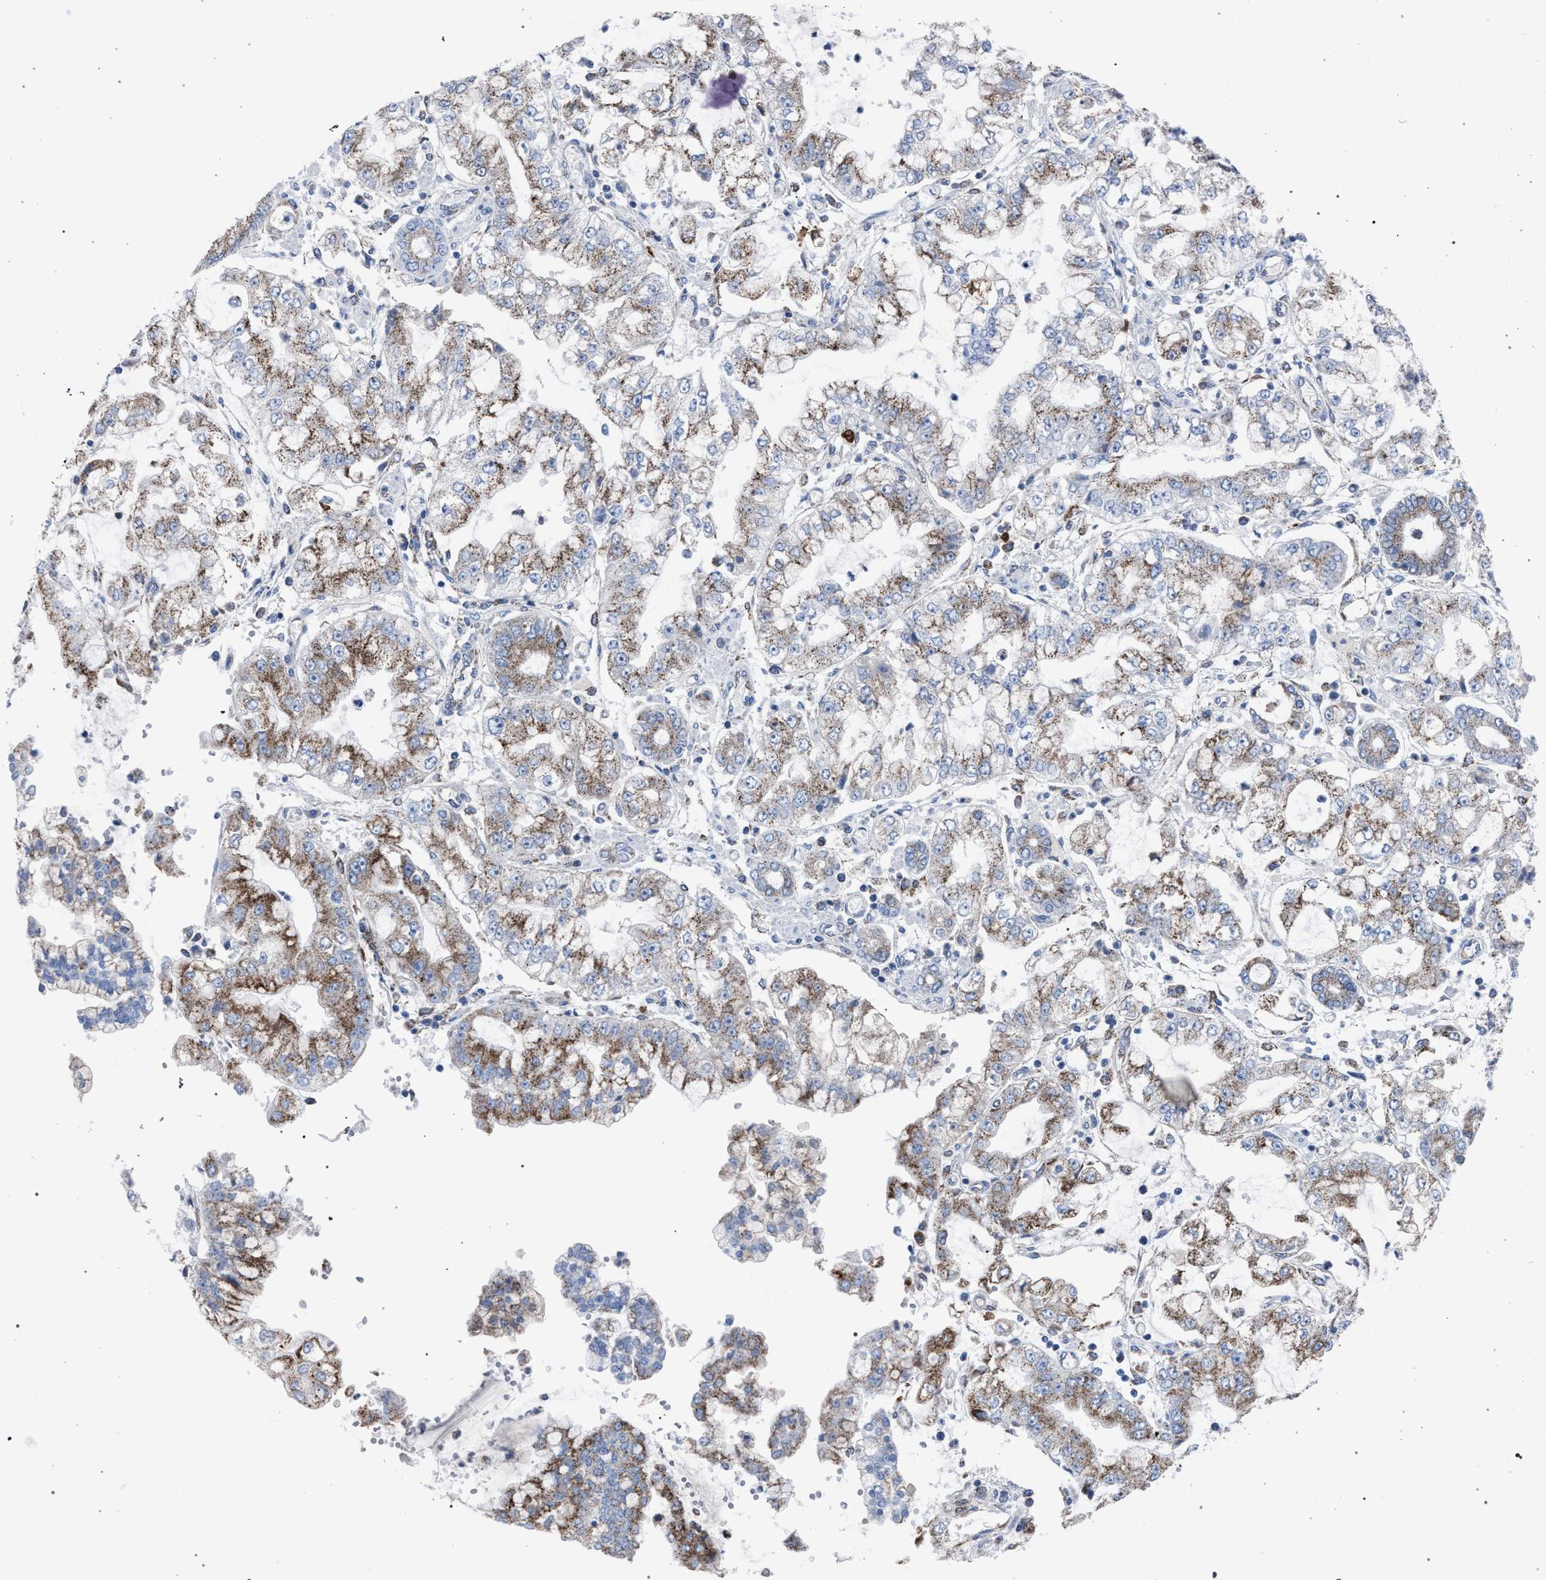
{"staining": {"intensity": "moderate", "quantity": "25%-75%", "location": "cytoplasmic/membranous"}, "tissue": "stomach cancer", "cell_type": "Tumor cells", "image_type": "cancer", "snomed": [{"axis": "morphology", "description": "Adenocarcinoma, NOS"}, {"axis": "topography", "description": "Stomach"}], "caption": "Adenocarcinoma (stomach) stained with immunohistochemistry (IHC) demonstrates moderate cytoplasmic/membranous staining in approximately 25%-75% of tumor cells. Using DAB (brown) and hematoxylin (blue) stains, captured at high magnification using brightfield microscopy.", "gene": "HSD17B4", "patient": {"sex": "male", "age": 76}}